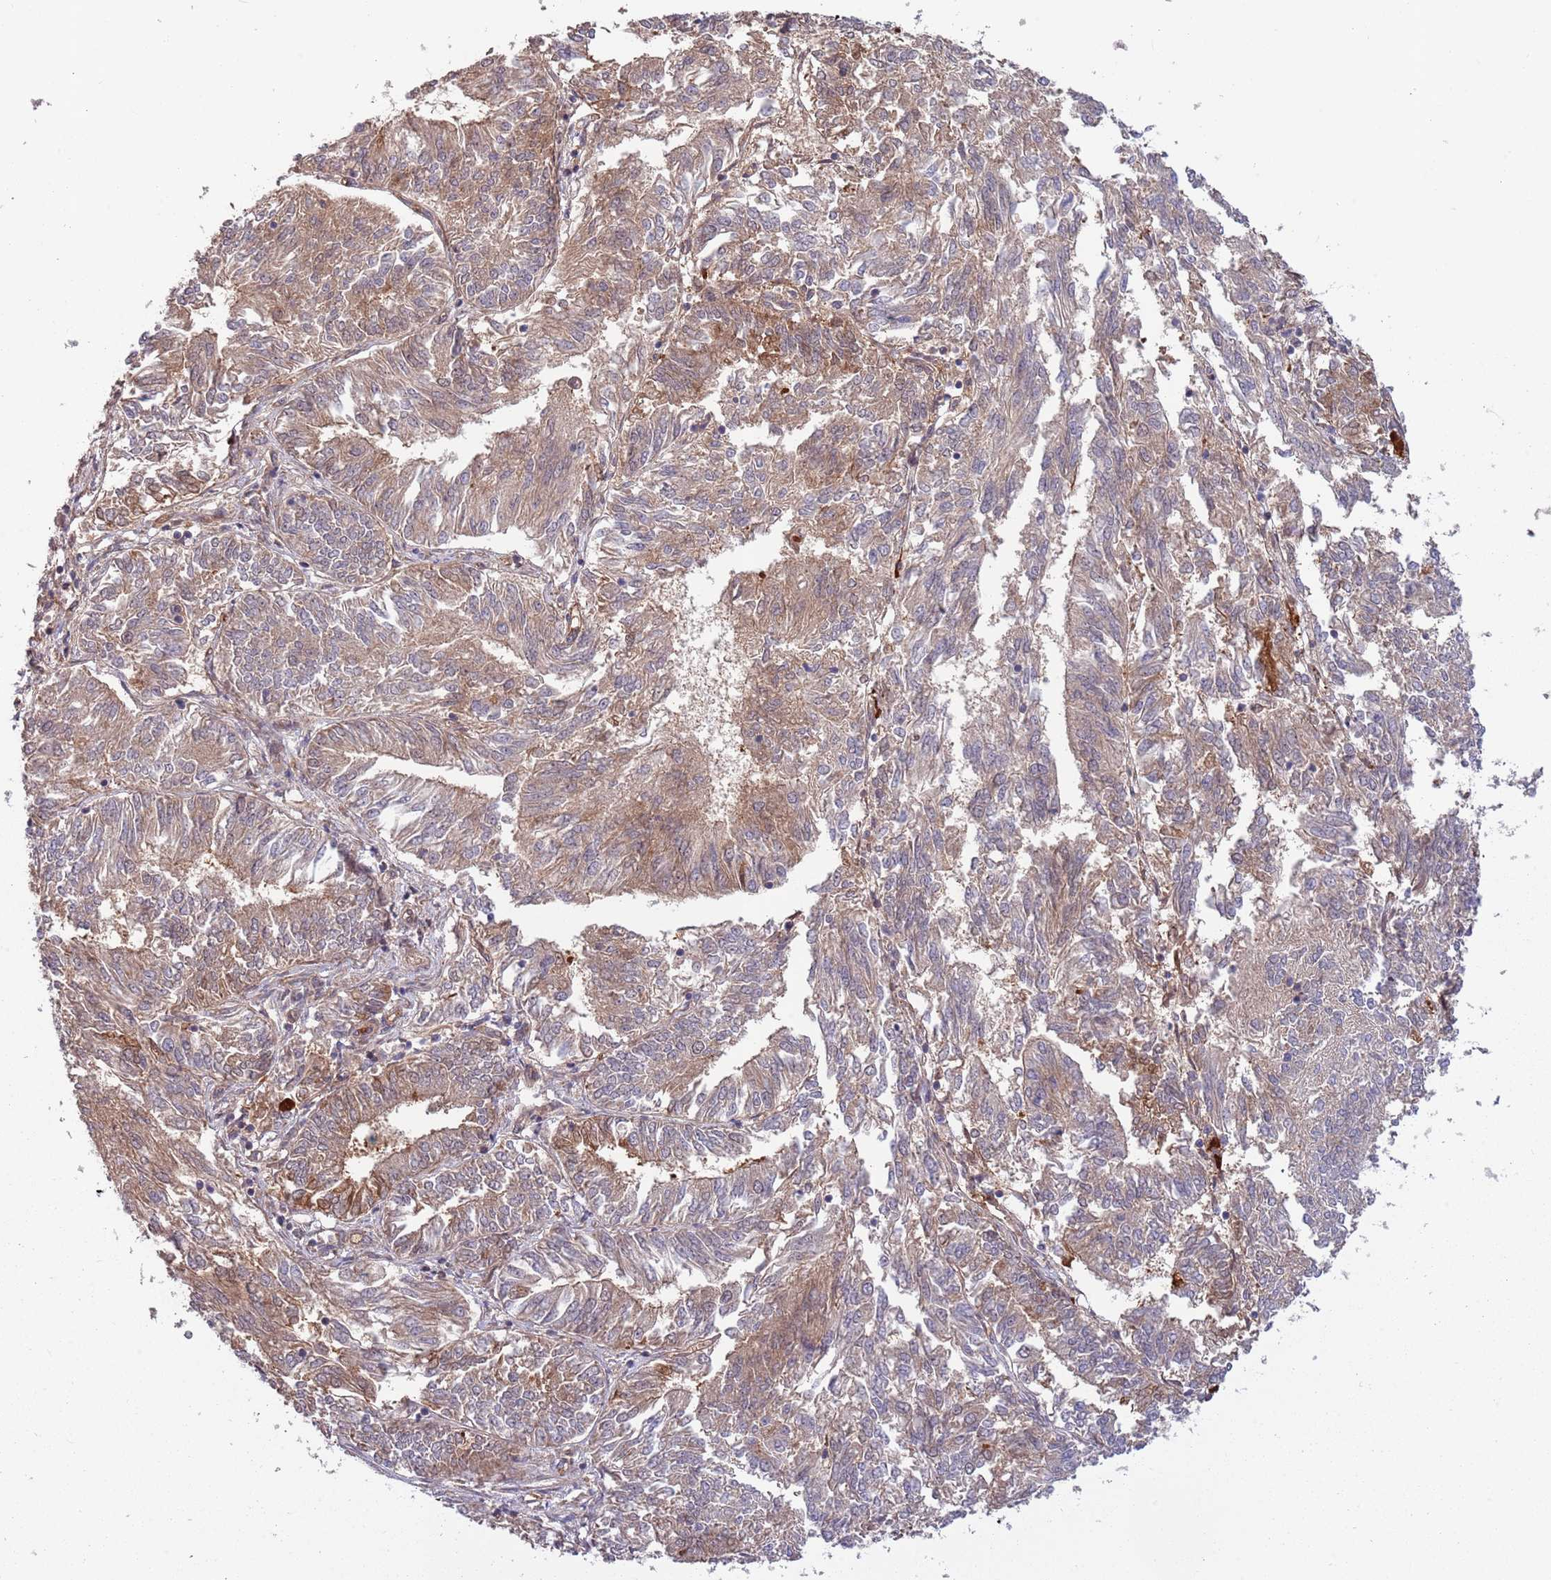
{"staining": {"intensity": "moderate", "quantity": ">75%", "location": "cytoplasmic/membranous"}, "tissue": "endometrial cancer", "cell_type": "Tumor cells", "image_type": "cancer", "snomed": [{"axis": "morphology", "description": "Adenocarcinoma, NOS"}, {"axis": "topography", "description": "Endometrium"}], "caption": "IHC staining of endometrial cancer, which displays medium levels of moderate cytoplasmic/membranous expression in about >75% of tumor cells indicating moderate cytoplasmic/membranous protein expression. The staining was performed using DAB (3,3'-diaminobenzidine) (brown) for protein detection and nuclei were counterstained in hematoxylin (blue).", "gene": "NT5DC4", "patient": {"sex": "female", "age": 58}}